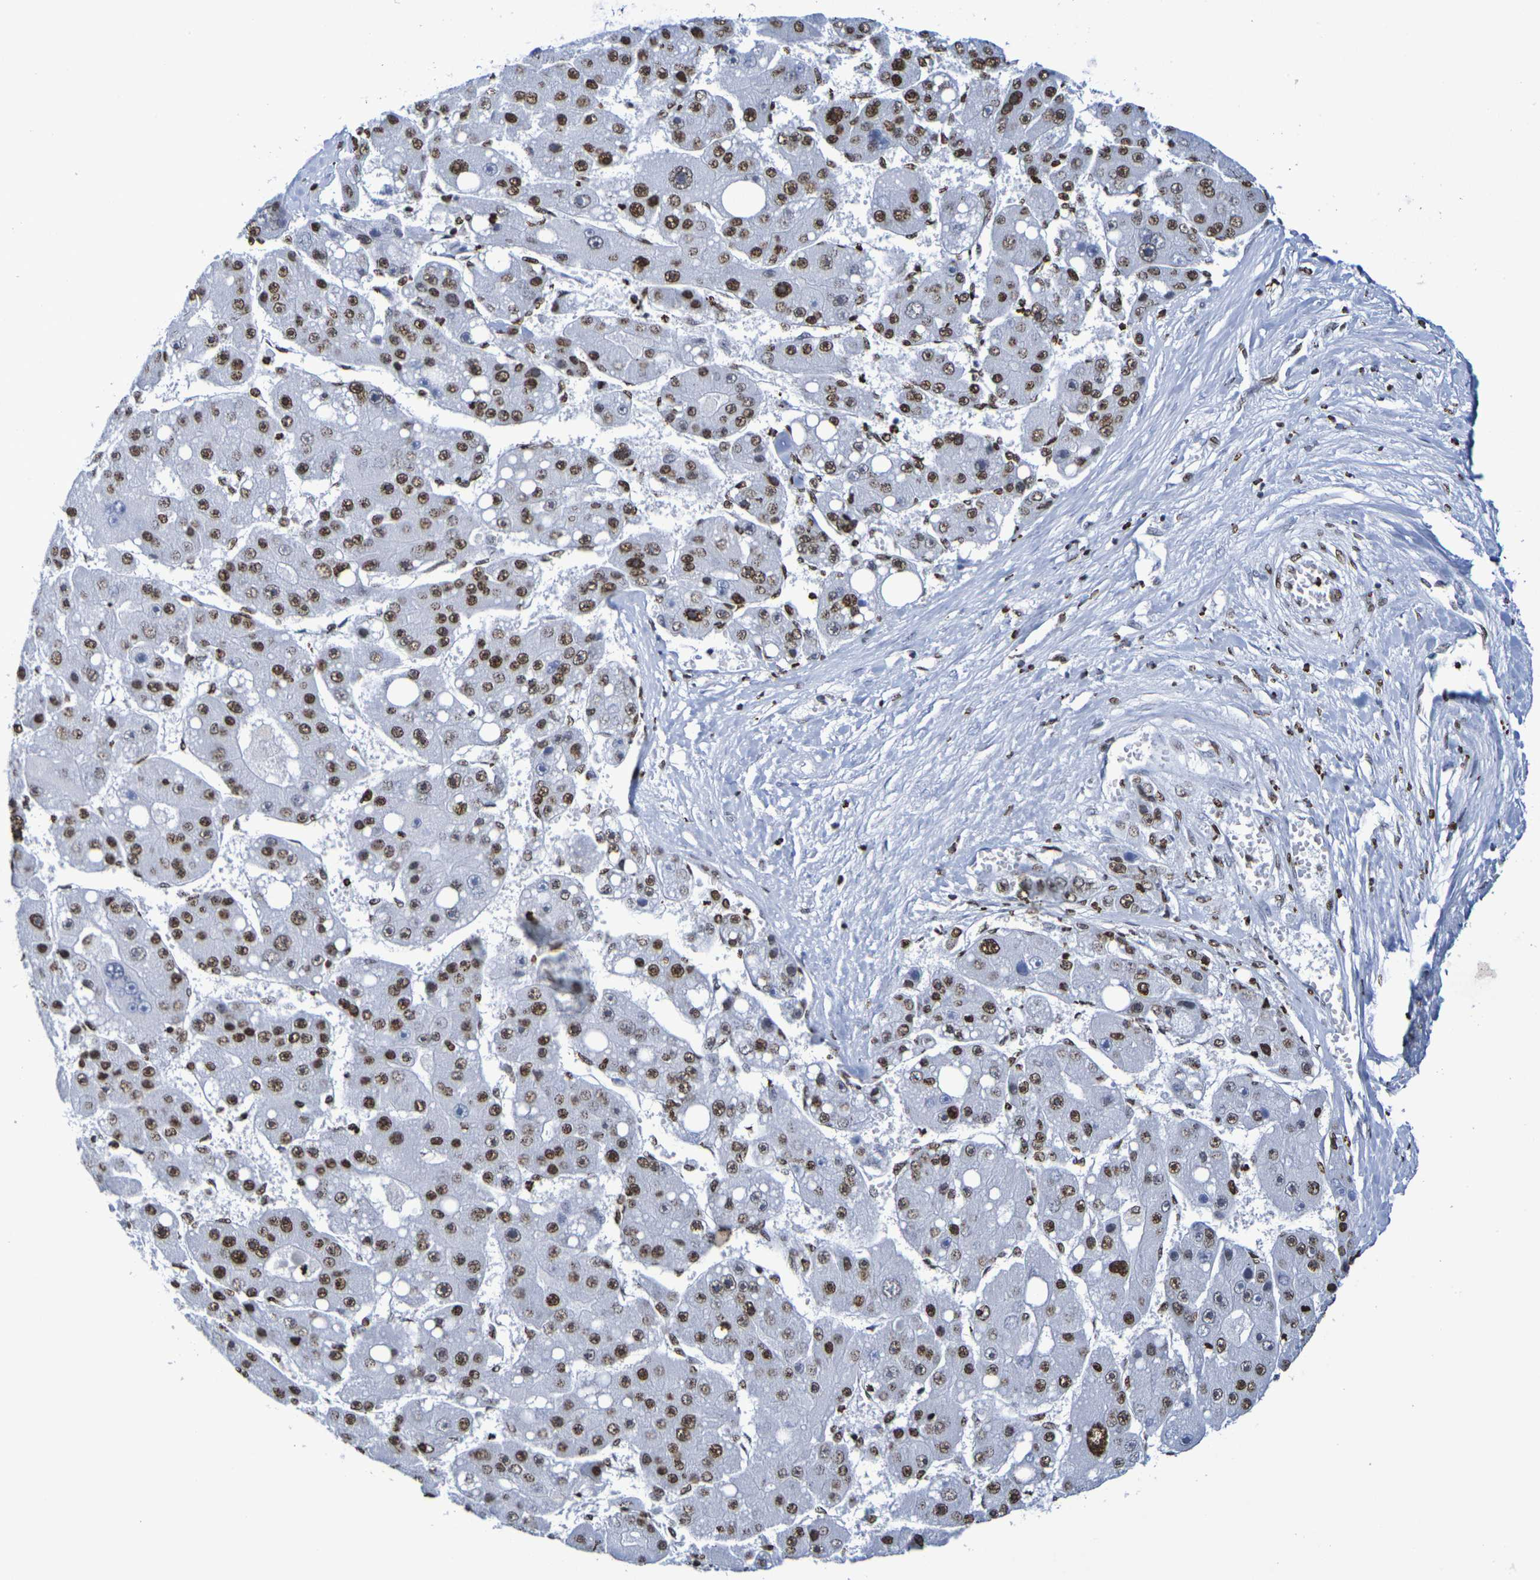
{"staining": {"intensity": "moderate", "quantity": ">75%", "location": "nuclear"}, "tissue": "liver cancer", "cell_type": "Tumor cells", "image_type": "cancer", "snomed": [{"axis": "morphology", "description": "Carcinoma, Hepatocellular, NOS"}, {"axis": "topography", "description": "Liver"}], "caption": "Protein expression analysis of human liver hepatocellular carcinoma reveals moderate nuclear positivity in approximately >75% of tumor cells.", "gene": "H1-5", "patient": {"sex": "female", "age": 61}}